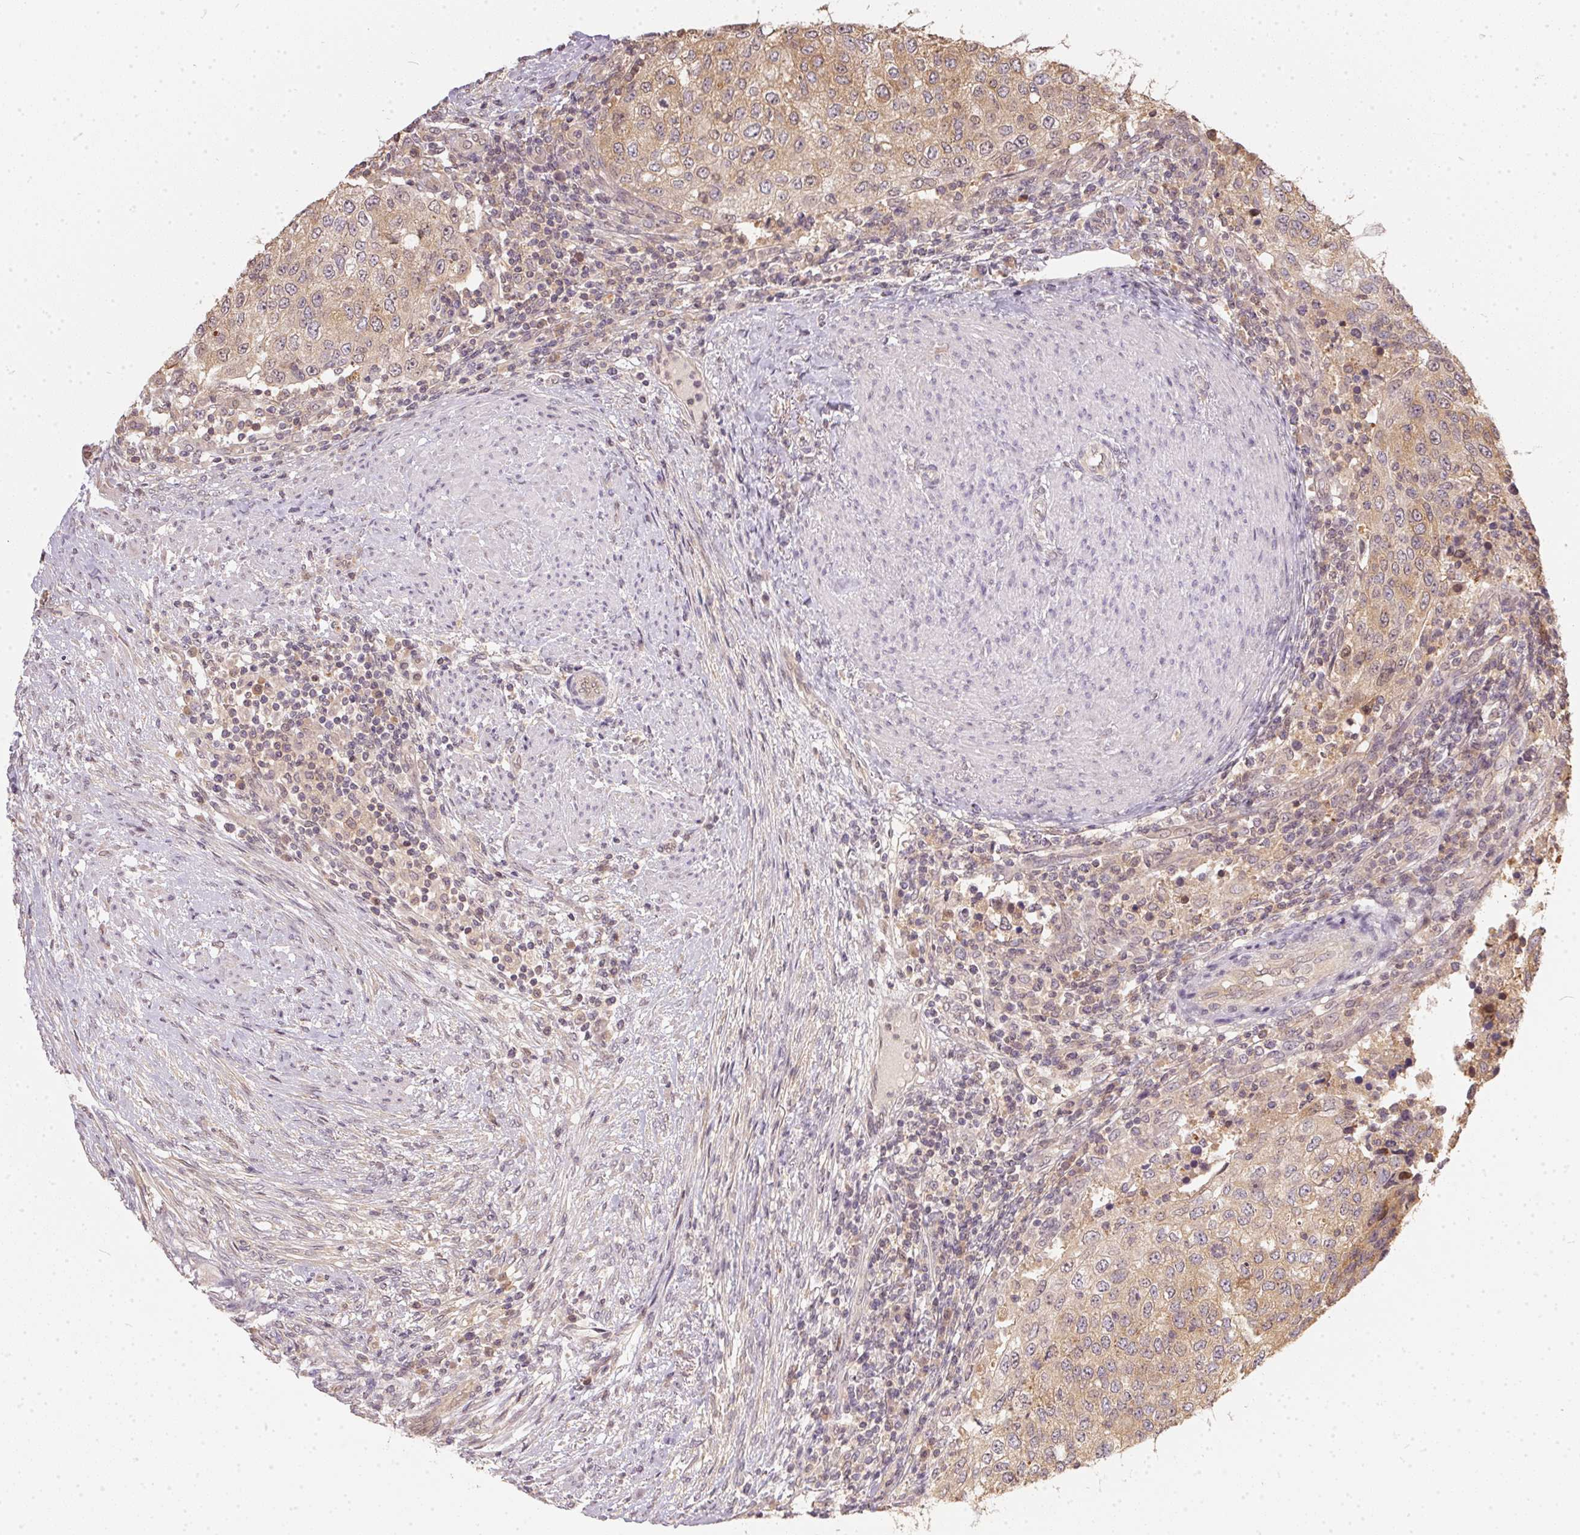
{"staining": {"intensity": "weak", "quantity": ">75%", "location": "cytoplasmic/membranous"}, "tissue": "urothelial cancer", "cell_type": "Tumor cells", "image_type": "cancer", "snomed": [{"axis": "morphology", "description": "Urothelial carcinoma, High grade"}, {"axis": "topography", "description": "Urinary bladder"}], "caption": "Immunohistochemistry (IHC) histopathology image of neoplastic tissue: urothelial carcinoma (high-grade) stained using immunohistochemistry (IHC) exhibits low levels of weak protein expression localized specifically in the cytoplasmic/membranous of tumor cells, appearing as a cytoplasmic/membranous brown color.", "gene": "BLMH", "patient": {"sex": "female", "age": 78}}